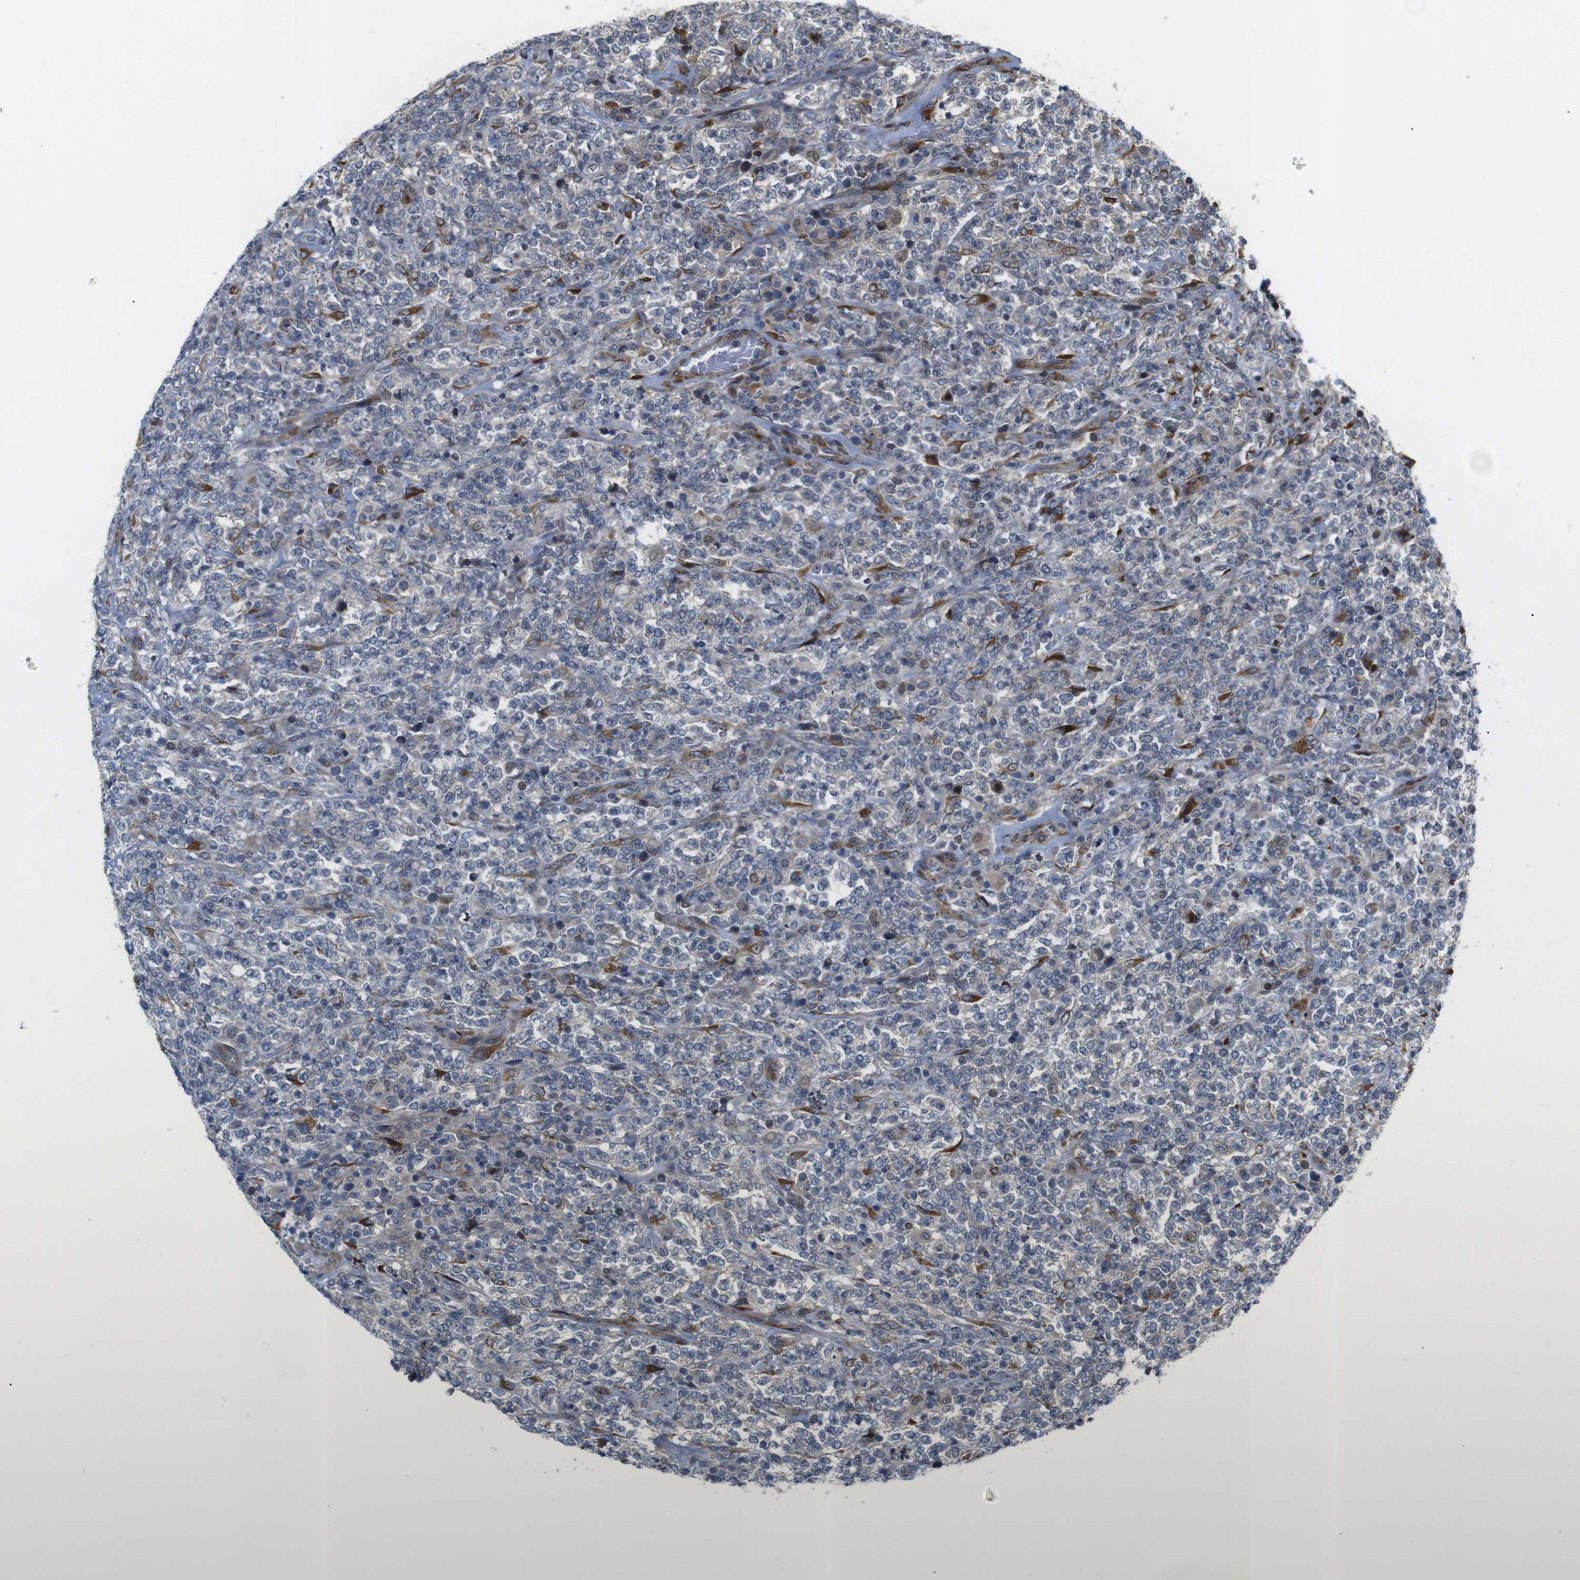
{"staining": {"intensity": "negative", "quantity": "none", "location": "none"}, "tissue": "lymphoma", "cell_type": "Tumor cells", "image_type": "cancer", "snomed": [{"axis": "morphology", "description": "Malignant lymphoma, non-Hodgkin's type, High grade"}, {"axis": "topography", "description": "Soft tissue"}], "caption": "The histopathology image exhibits no staining of tumor cells in lymphoma.", "gene": "P3H2", "patient": {"sex": "male", "age": 18}}